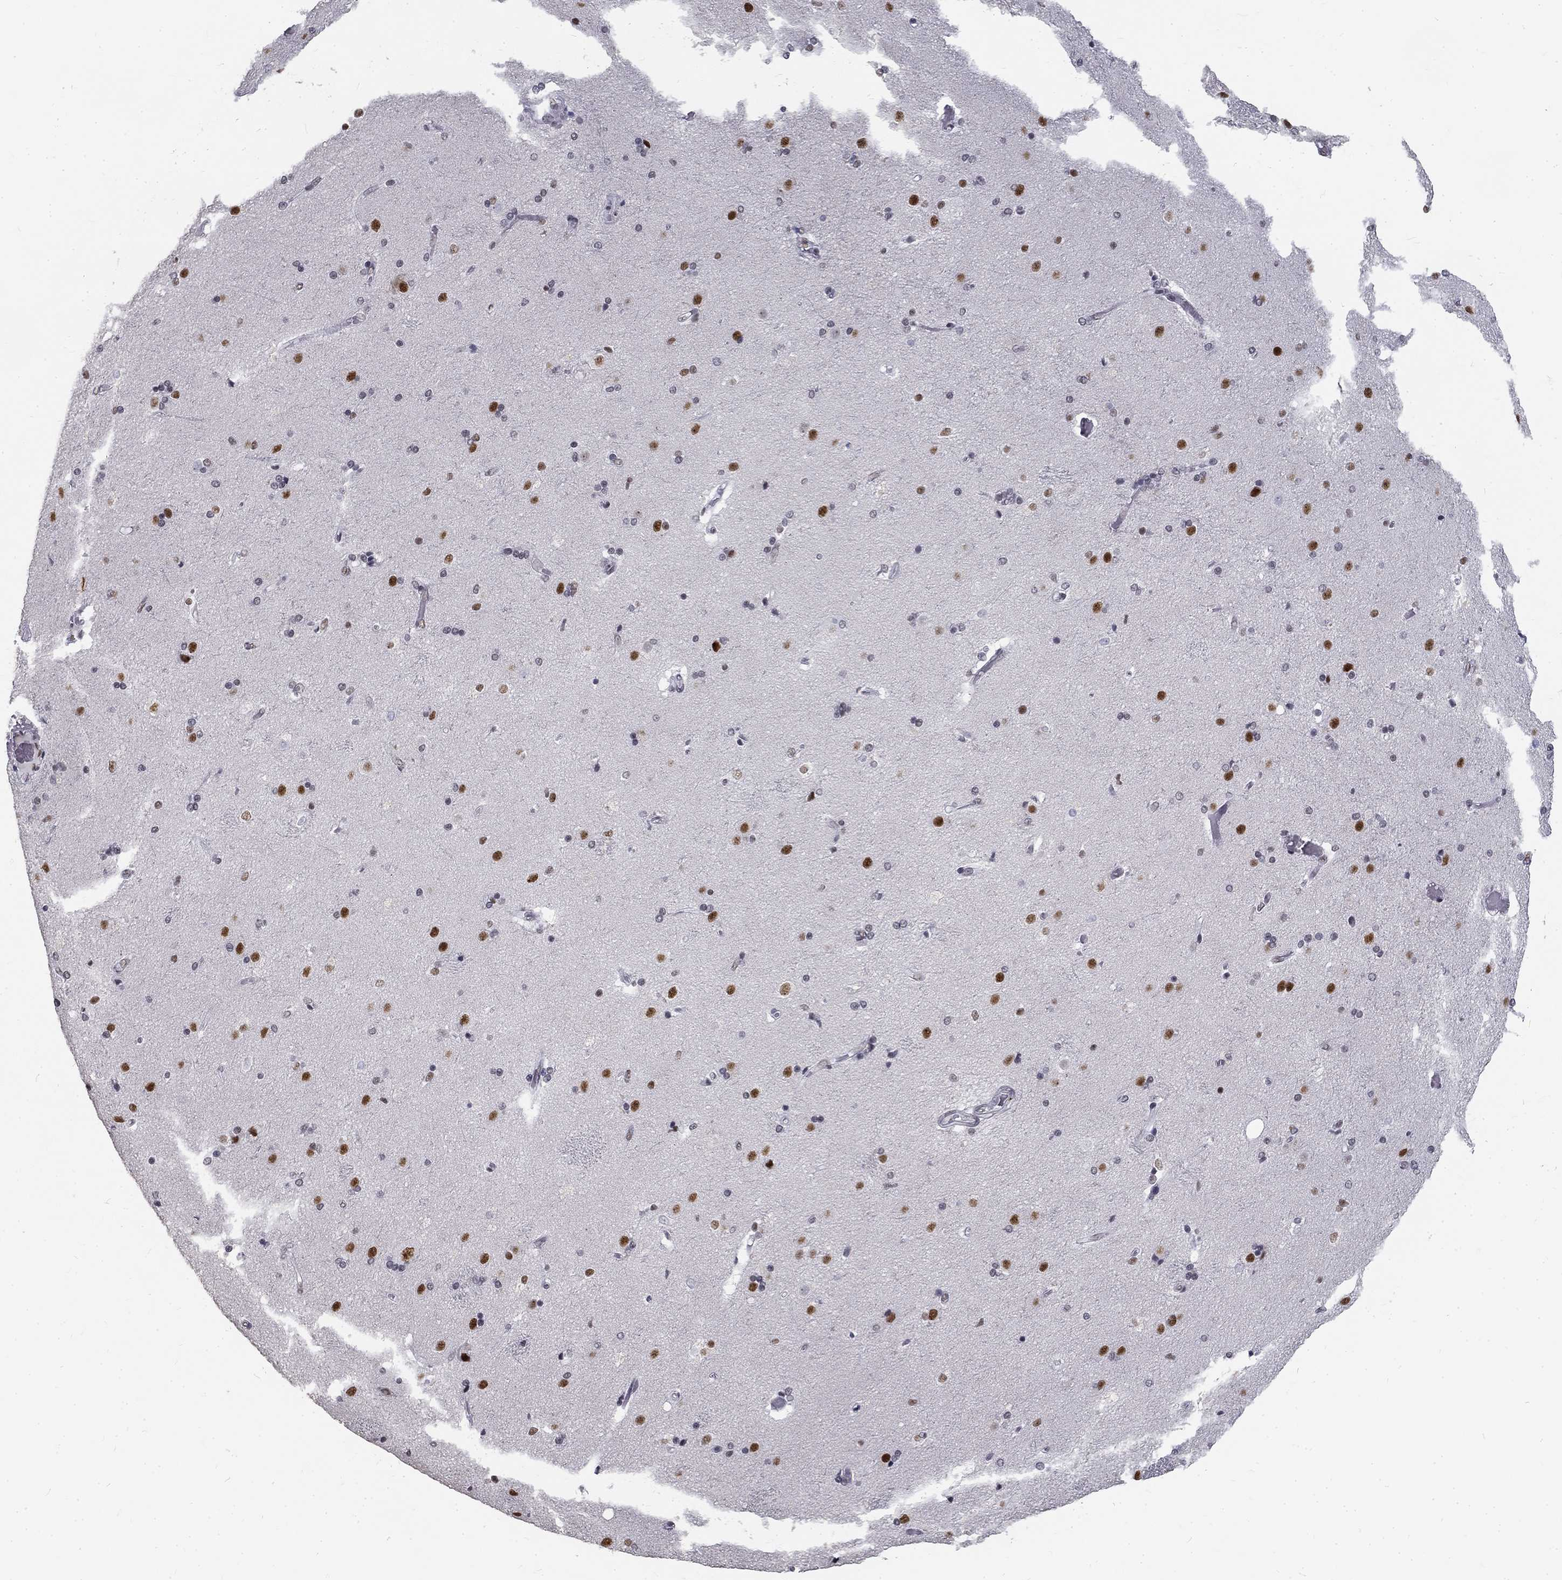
{"staining": {"intensity": "moderate", "quantity": "<25%", "location": "nuclear"}, "tissue": "caudate", "cell_type": "Glial cells", "image_type": "normal", "snomed": [{"axis": "morphology", "description": "Normal tissue, NOS"}, {"axis": "topography", "description": "Lateral ventricle wall"}], "caption": "Protein staining of normal caudate exhibits moderate nuclear positivity in about <25% of glial cells. (DAB (3,3'-diaminobenzidine) IHC, brown staining for protein, blue staining for nuclei).", "gene": "SNORC", "patient": {"sex": "male", "age": 54}}